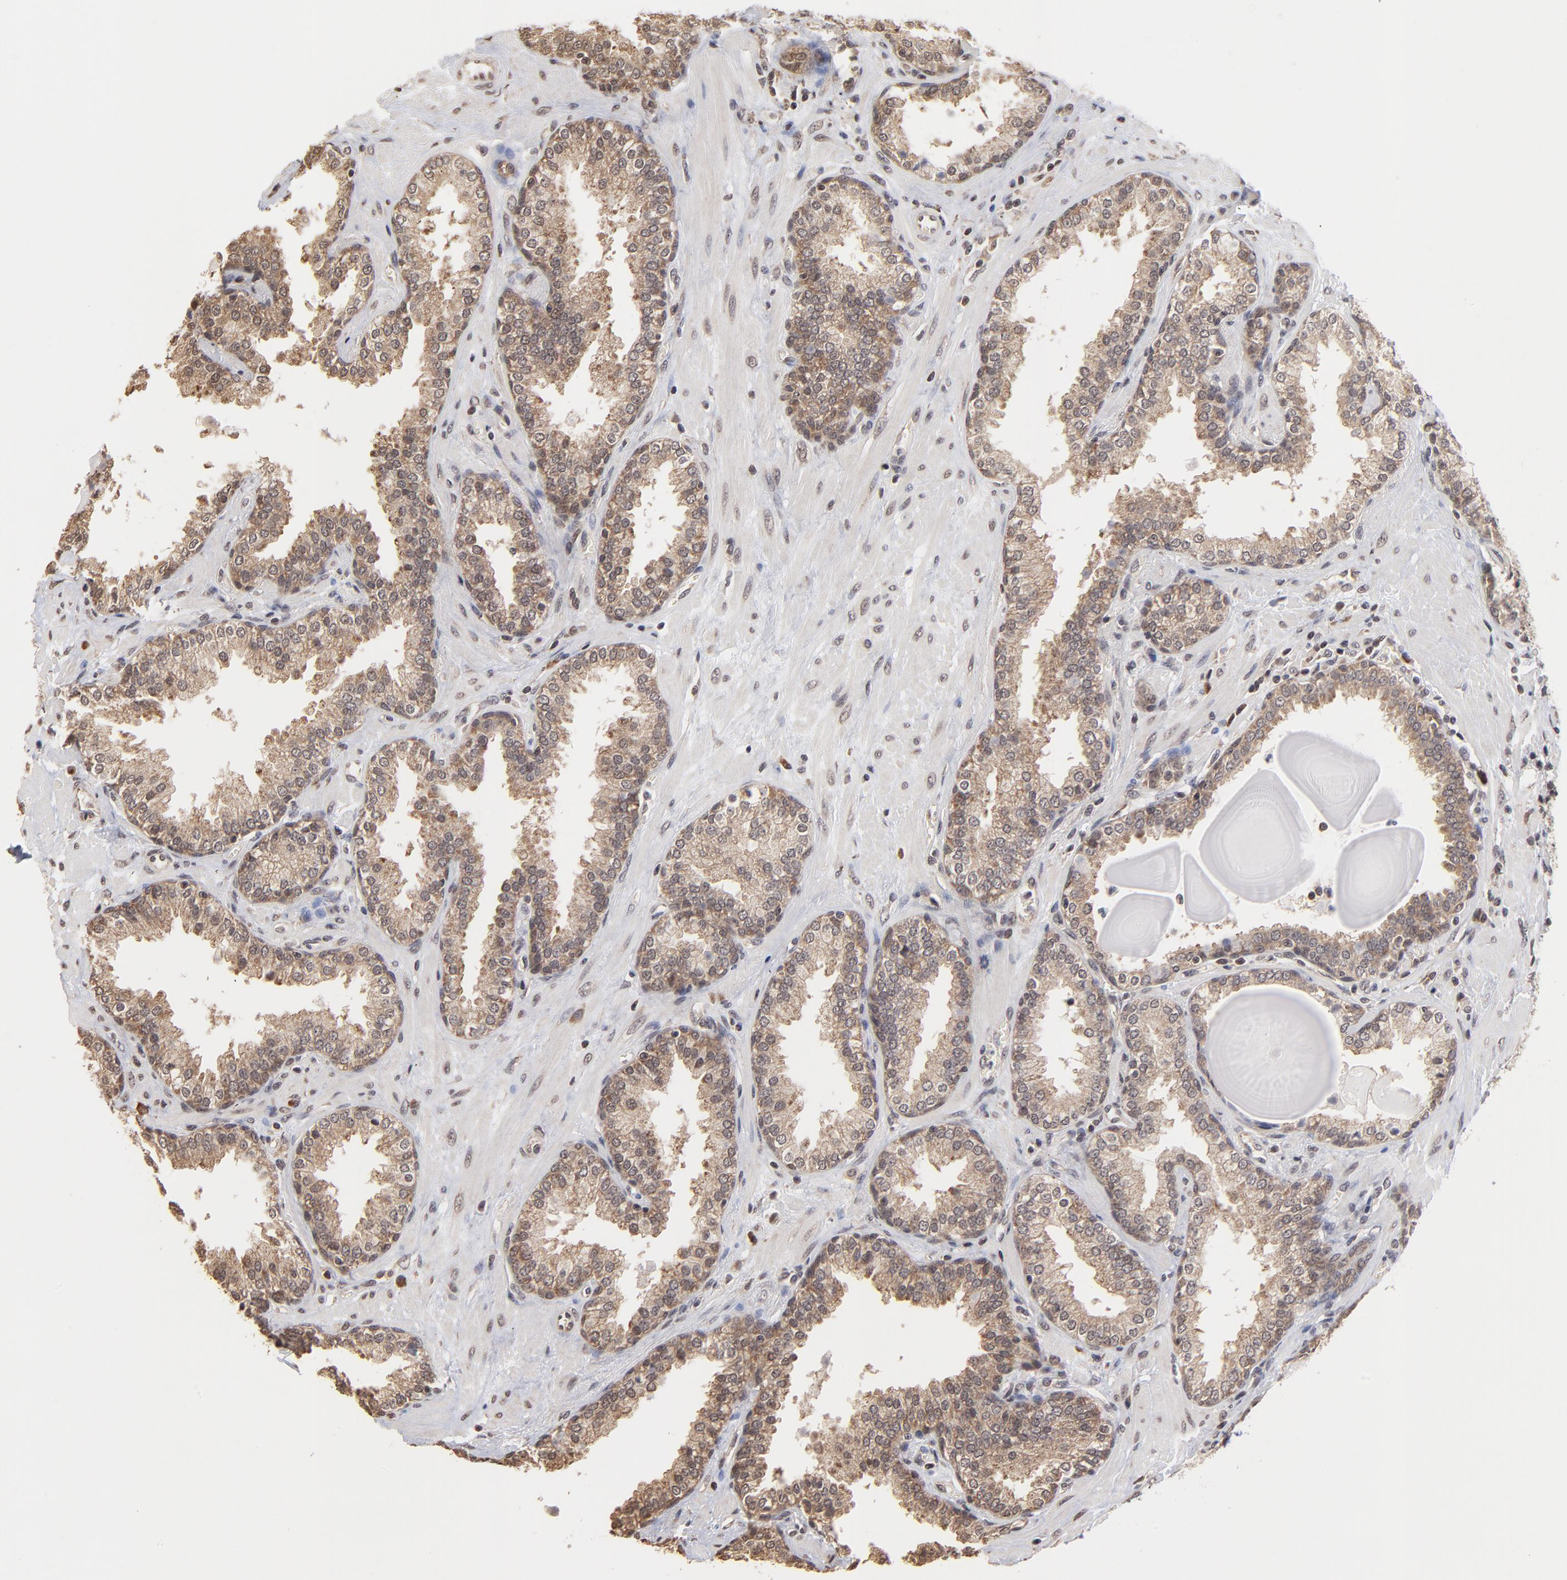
{"staining": {"intensity": "weak", "quantity": ">75%", "location": "cytoplasmic/membranous"}, "tissue": "prostate", "cell_type": "Glandular cells", "image_type": "normal", "snomed": [{"axis": "morphology", "description": "Normal tissue, NOS"}, {"axis": "topography", "description": "Prostate"}], "caption": "Prostate stained for a protein exhibits weak cytoplasmic/membranous positivity in glandular cells.", "gene": "BRPF1", "patient": {"sex": "male", "age": 51}}